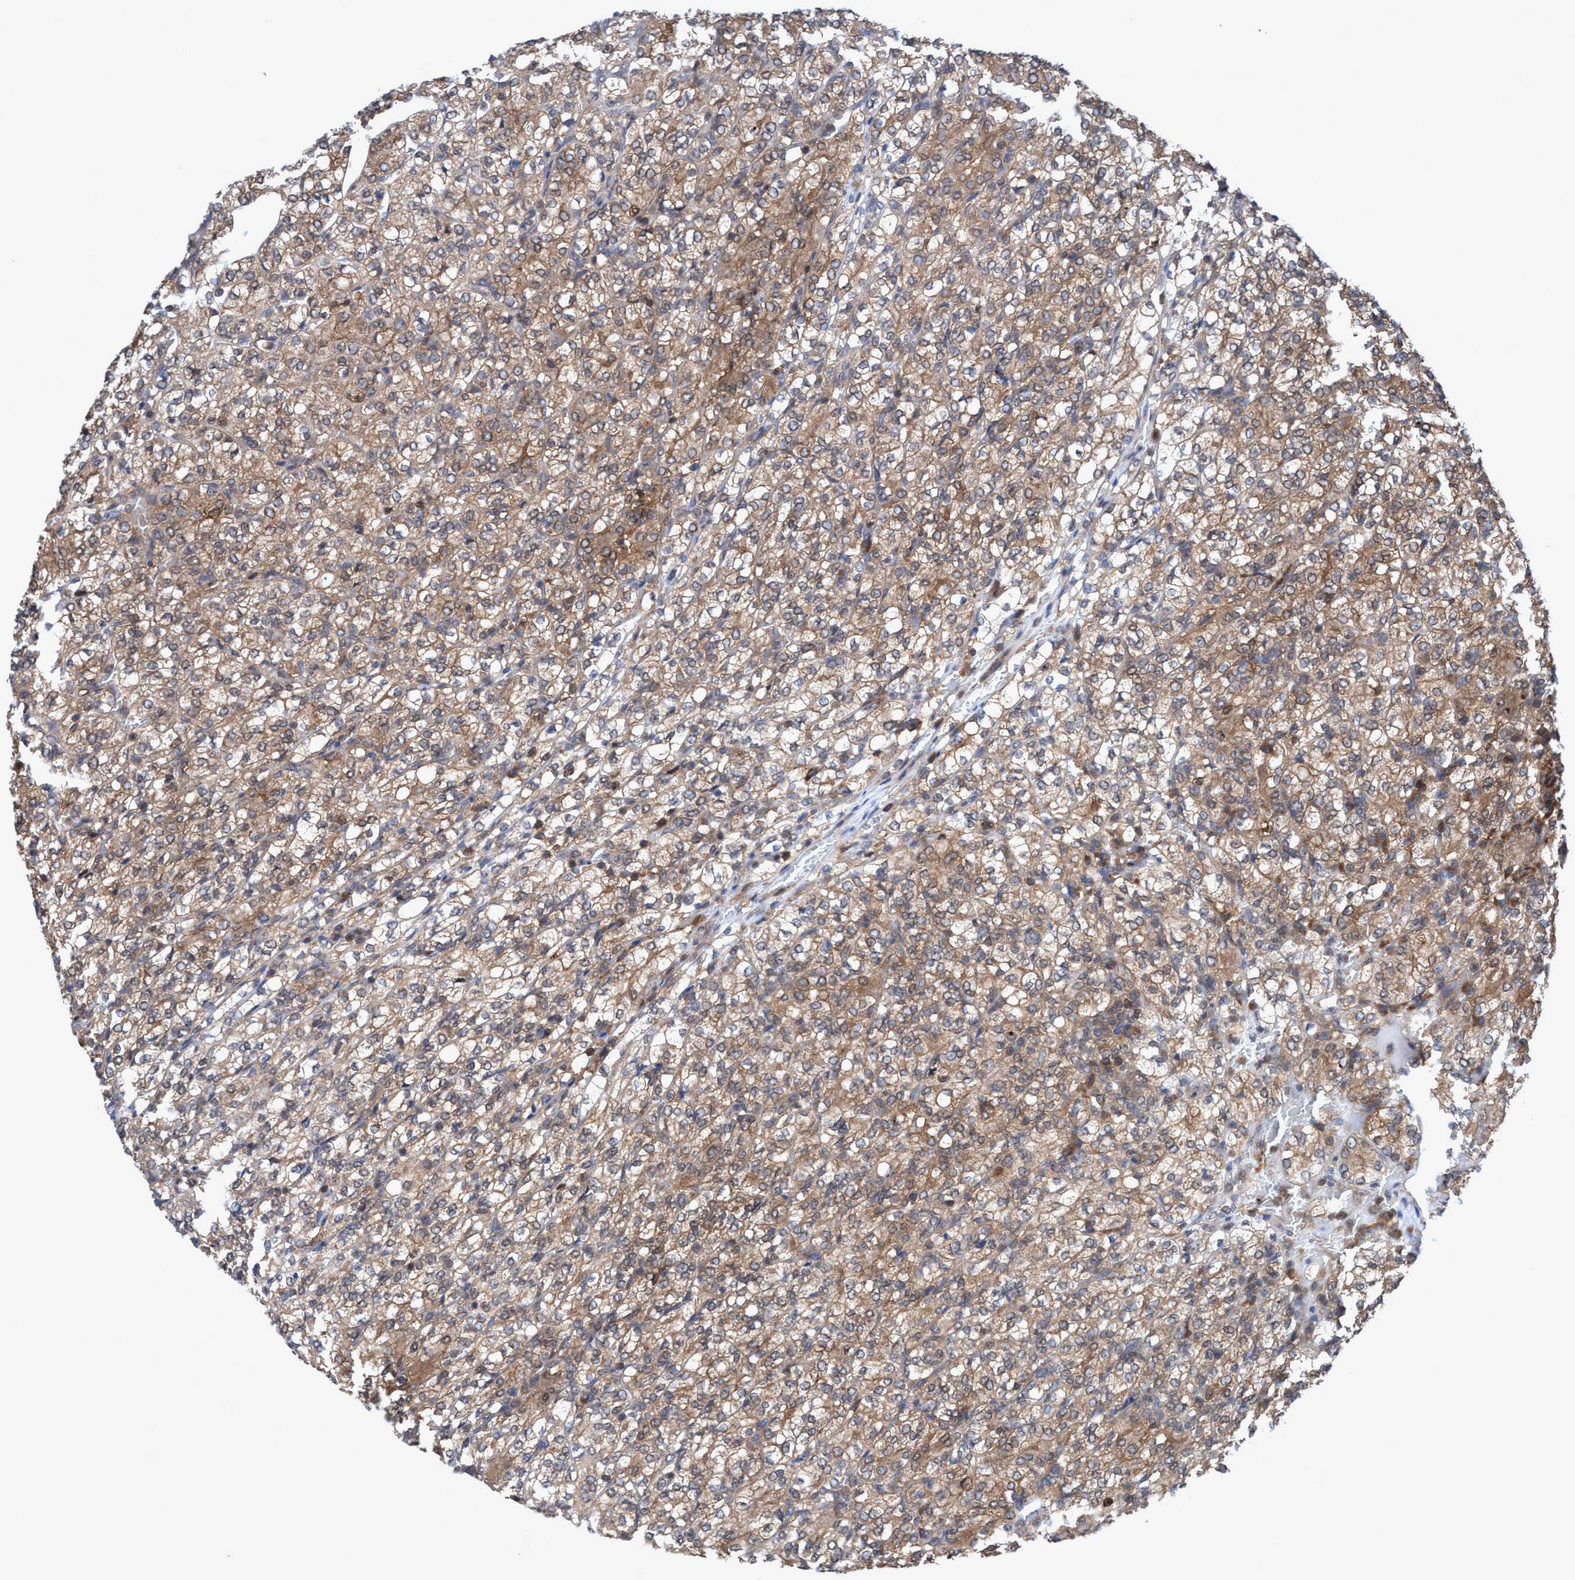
{"staining": {"intensity": "moderate", "quantity": ">75%", "location": "cytoplasmic/membranous"}, "tissue": "renal cancer", "cell_type": "Tumor cells", "image_type": "cancer", "snomed": [{"axis": "morphology", "description": "Adenocarcinoma, NOS"}, {"axis": "topography", "description": "Kidney"}], "caption": "This photomicrograph reveals immunohistochemistry (IHC) staining of renal cancer (adenocarcinoma), with medium moderate cytoplasmic/membranous staining in about >75% of tumor cells.", "gene": "GLOD4", "patient": {"sex": "male", "age": 77}}